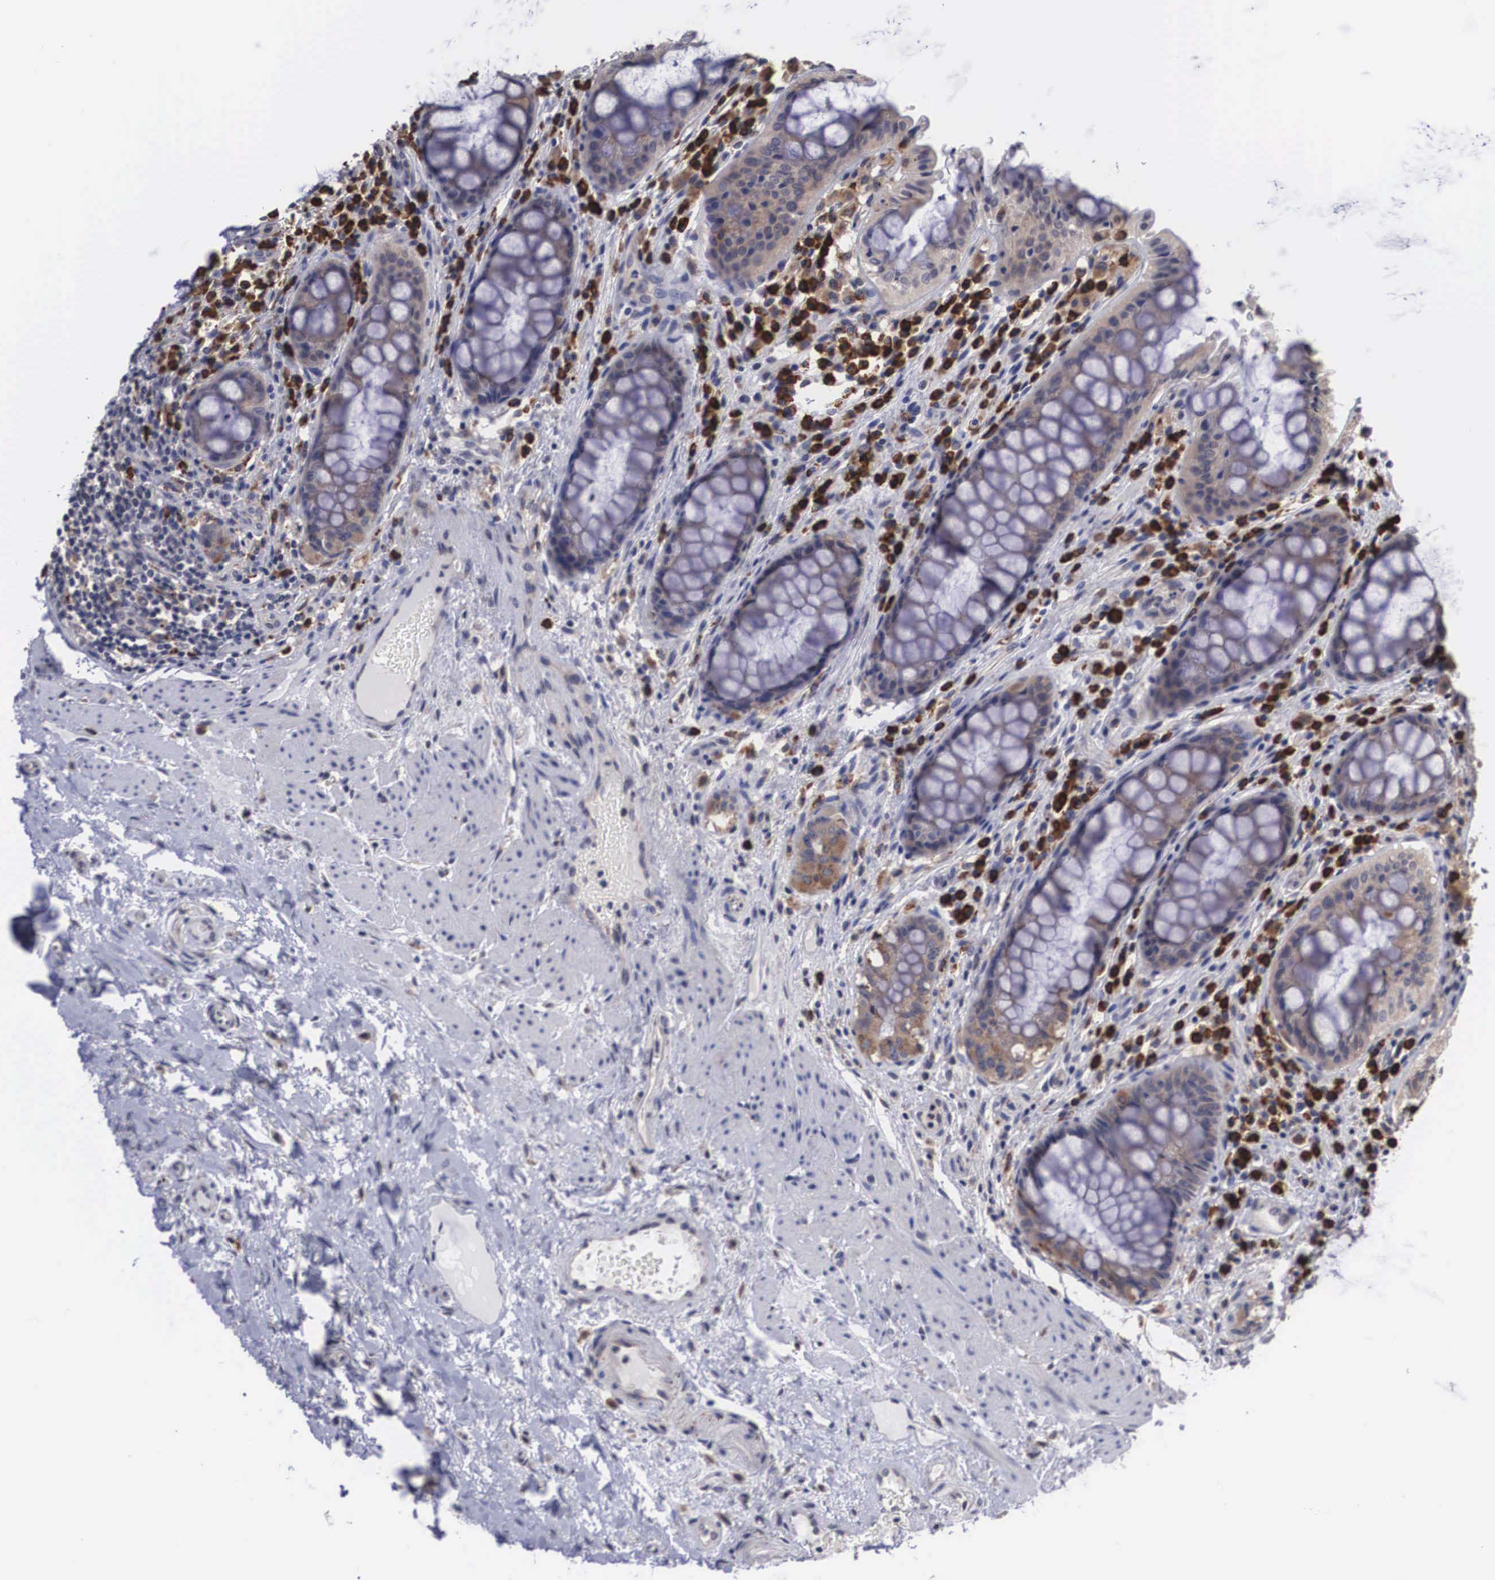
{"staining": {"intensity": "weak", "quantity": "25%-75%", "location": "cytoplasmic/membranous"}, "tissue": "rectum", "cell_type": "Glandular cells", "image_type": "normal", "snomed": [{"axis": "morphology", "description": "Normal tissue, NOS"}, {"axis": "topography", "description": "Rectum"}], "caption": "Protein staining exhibits weak cytoplasmic/membranous positivity in about 25%-75% of glandular cells in unremarkable rectum. (DAB (3,3'-diaminobenzidine) = brown stain, brightfield microscopy at high magnification).", "gene": "CRELD2", "patient": {"sex": "female", "age": 75}}